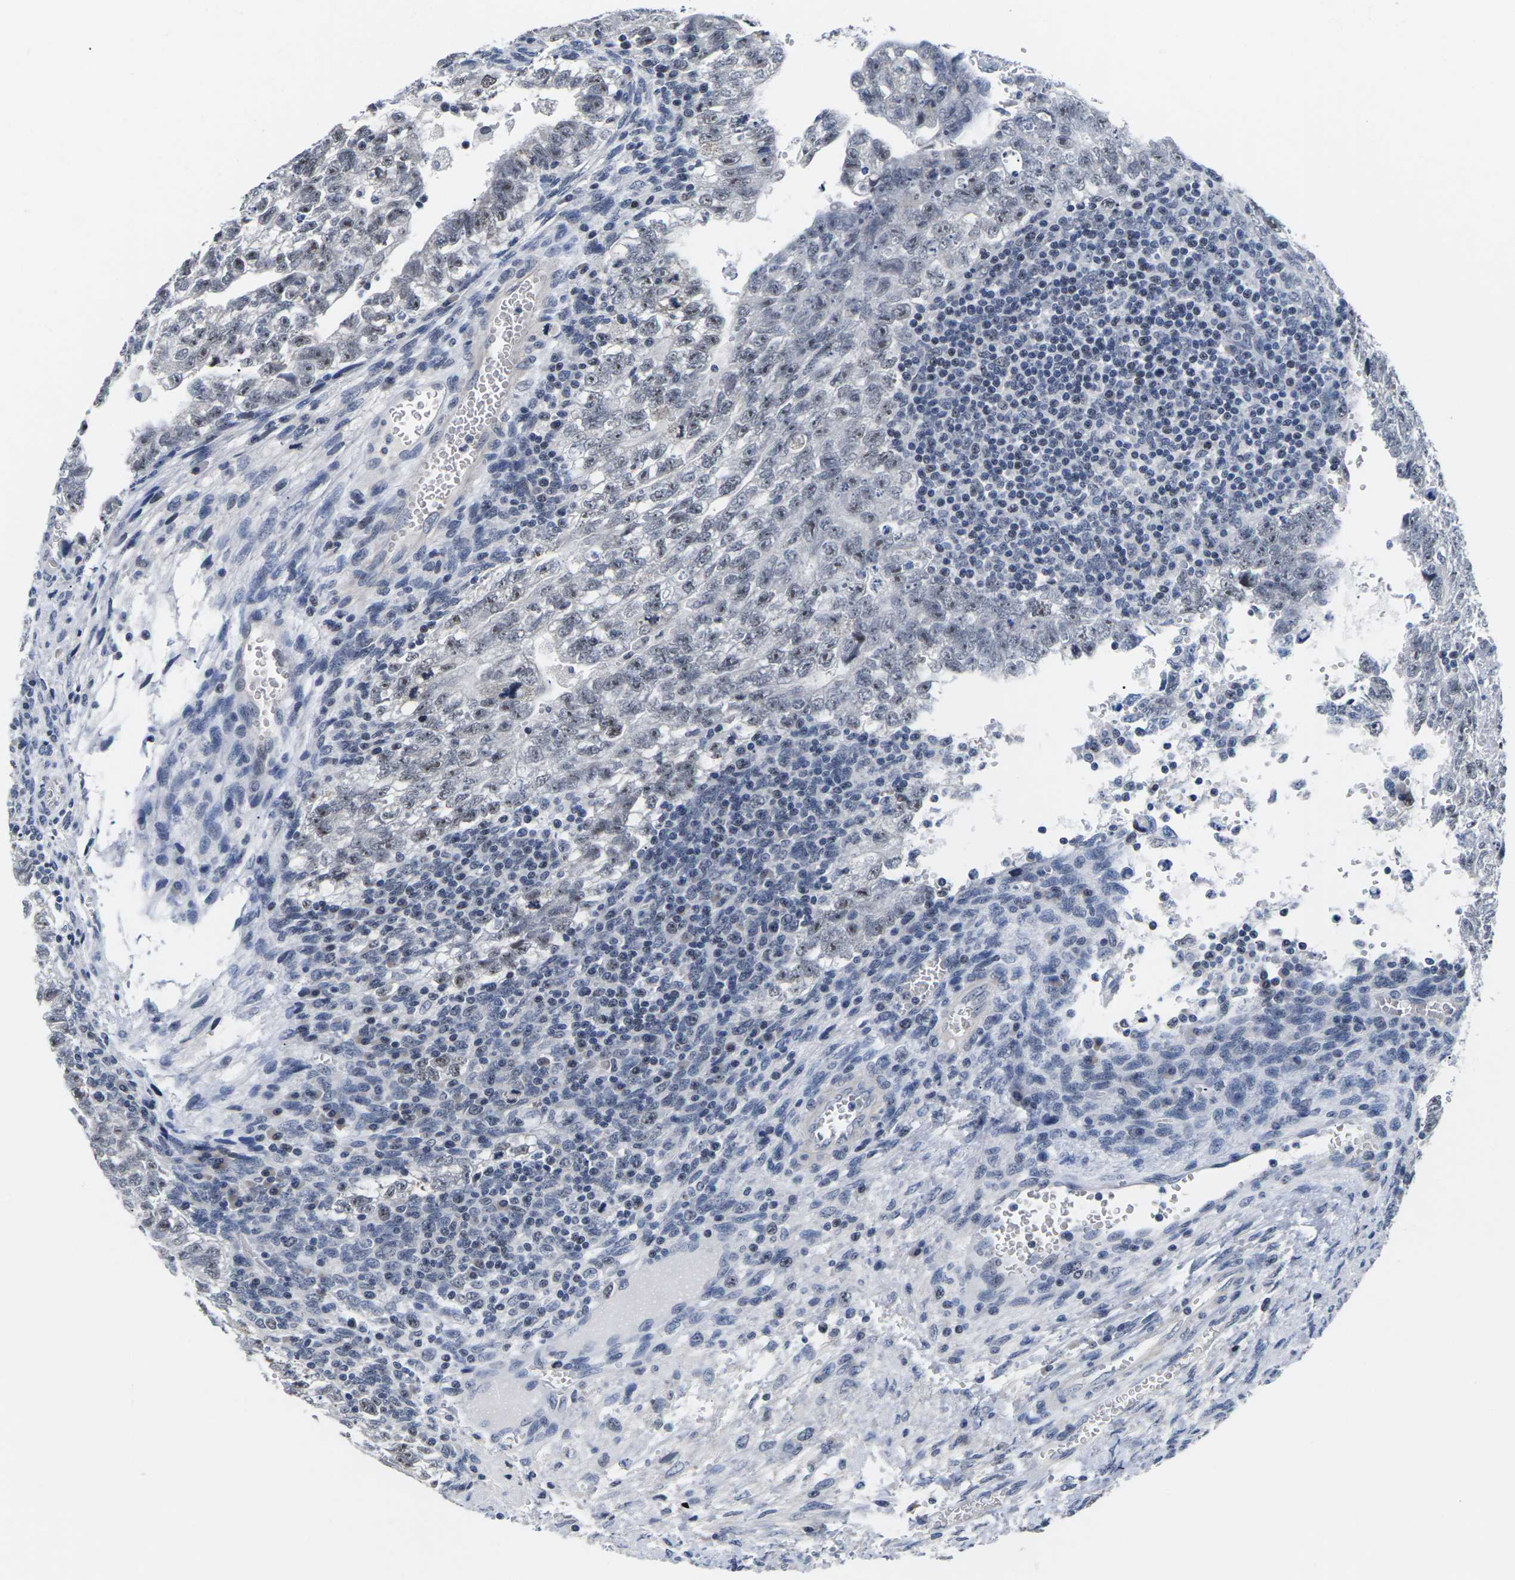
{"staining": {"intensity": "negative", "quantity": "none", "location": "none"}, "tissue": "testis cancer", "cell_type": "Tumor cells", "image_type": "cancer", "snomed": [{"axis": "morphology", "description": "Seminoma, NOS"}, {"axis": "morphology", "description": "Carcinoma, Embryonal, NOS"}, {"axis": "topography", "description": "Testis"}], "caption": "DAB immunohistochemical staining of testis embryonal carcinoma displays no significant positivity in tumor cells.", "gene": "ST6GAL2", "patient": {"sex": "male", "age": 38}}